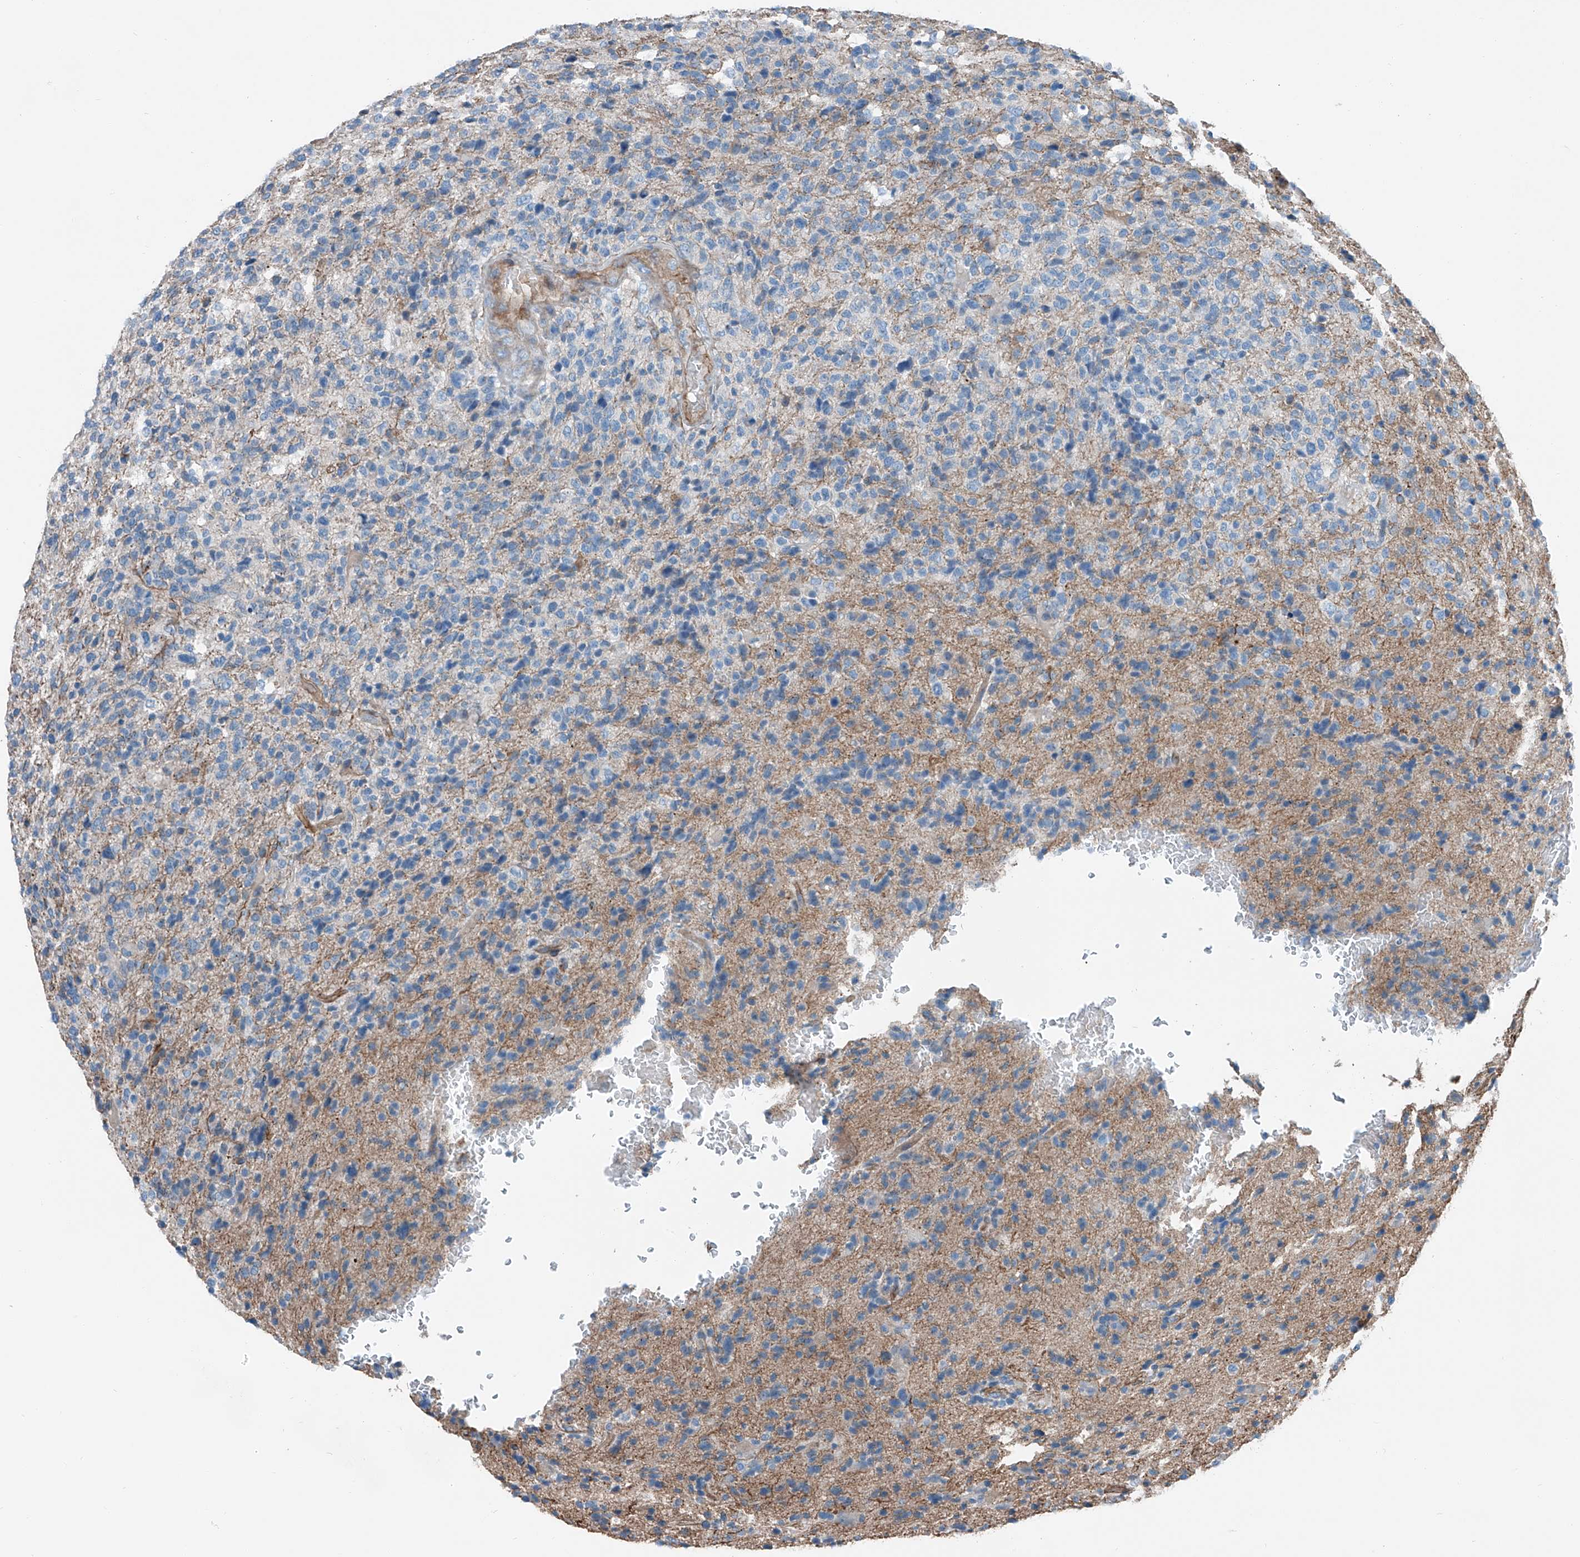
{"staining": {"intensity": "weak", "quantity": "<25%", "location": "cytoplasmic/membranous"}, "tissue": "glioma", "cell_type": "Tumor cells", "image_type": "cancer", "snomed": [{"axis": "morphology", "description": "Glioma, malignant, High grade"}, {"axis": "topography", "description": "Brain"}], "caption": "DAB (3,3'-diaminobenzidine) immunohistochemical staining of human glioma displays no significant staining in tumor cells.", "gene": "THEMIS2", "patient": {"sex": "male", "age": 72}}